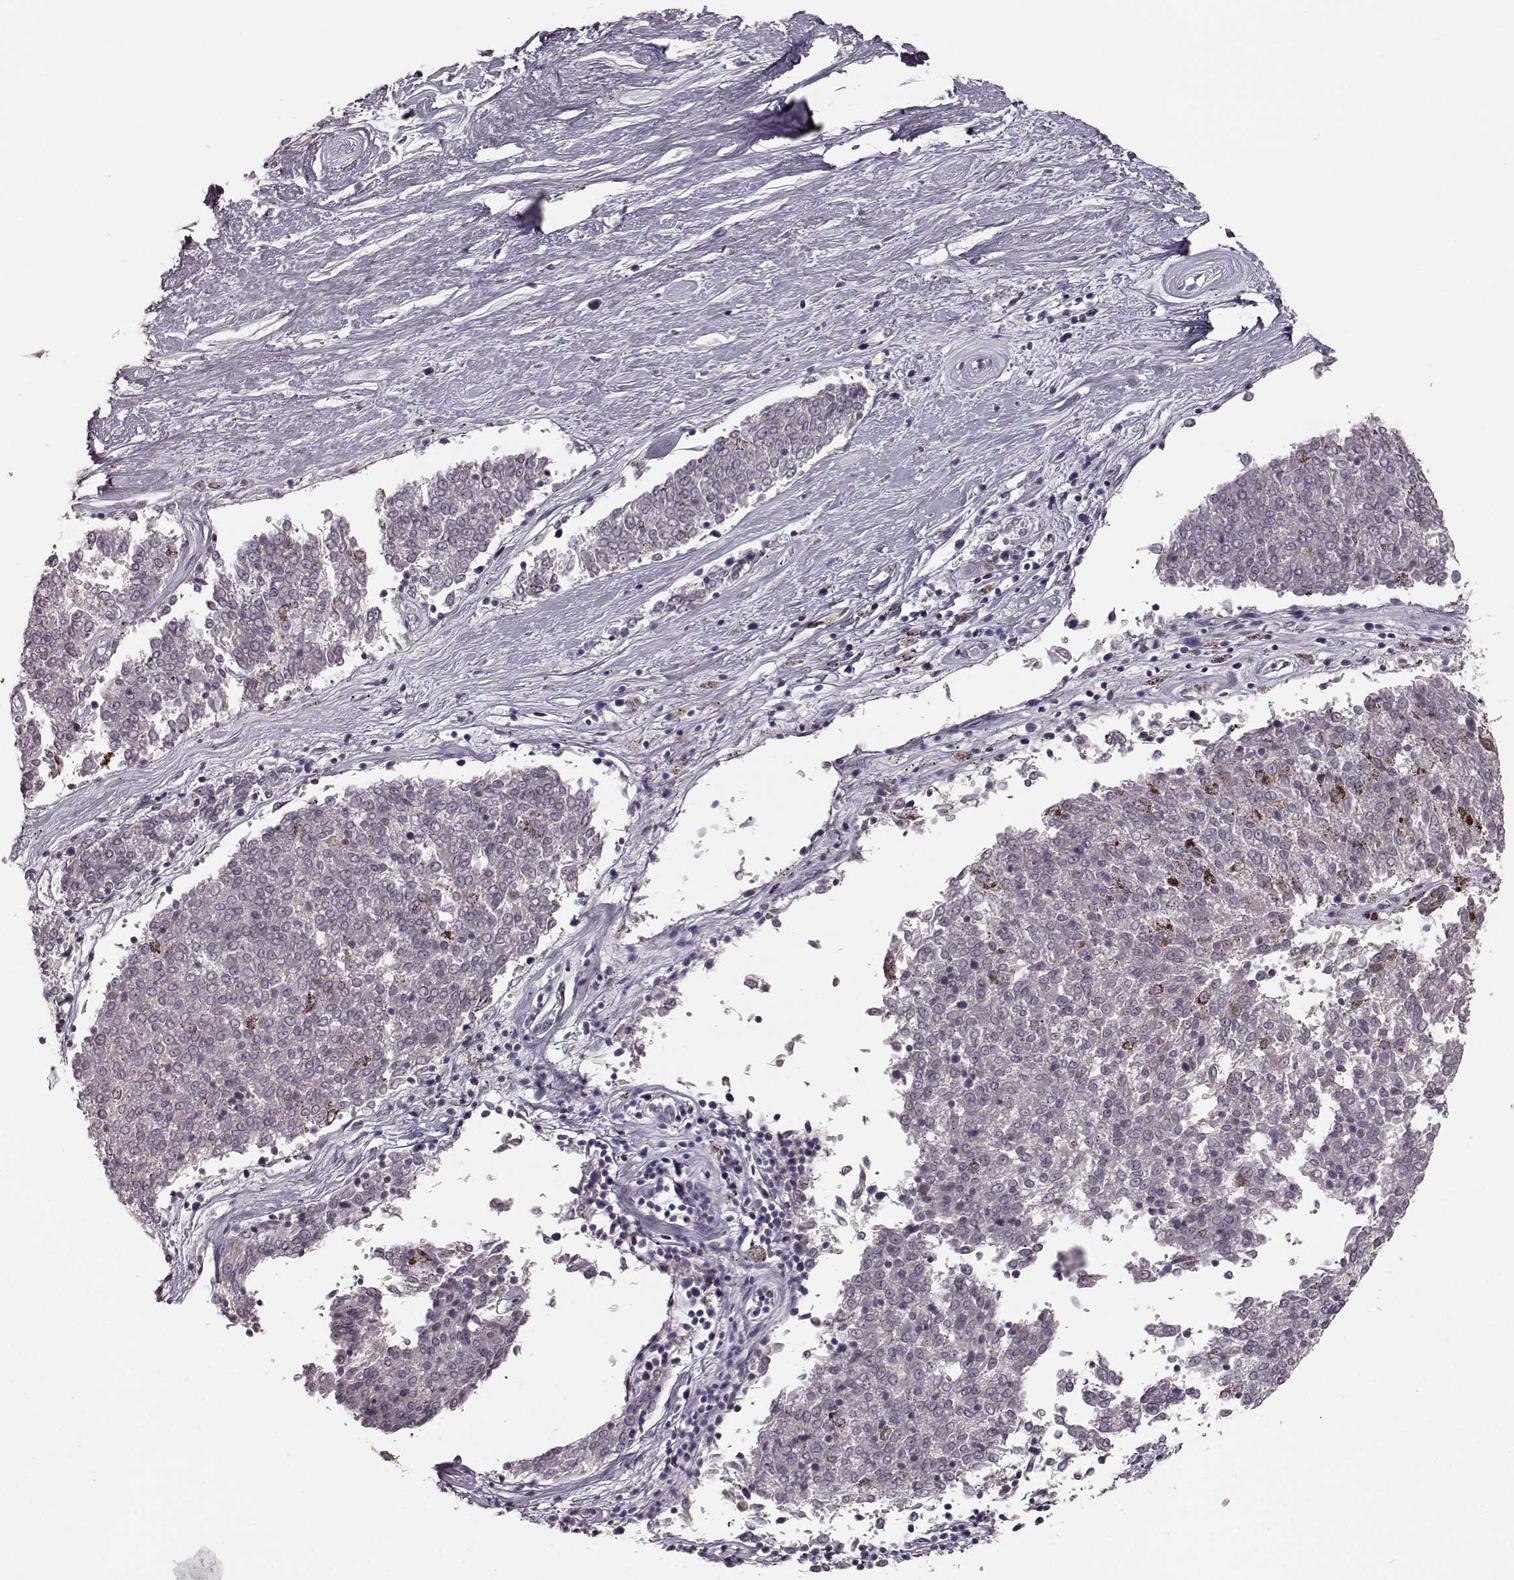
{"staining": {"intensity": "negative", "quantity": "none", "location": "none"}, "tissue": "melanoma", "cell_type": "Tumor cells", "image_type": "cancer", "snomed": [{"axis": "morphology", "description": "Malignant melanoma, NOS"}, {"axis": "topography", "description": "Skin"}], "caption": "This is an immunohistochemistry histopathology image of human malignant melanoma. There is no expression in tumor cells.", "gene": "DCAF12", "patient": {"sex": "female", "age": 72}}